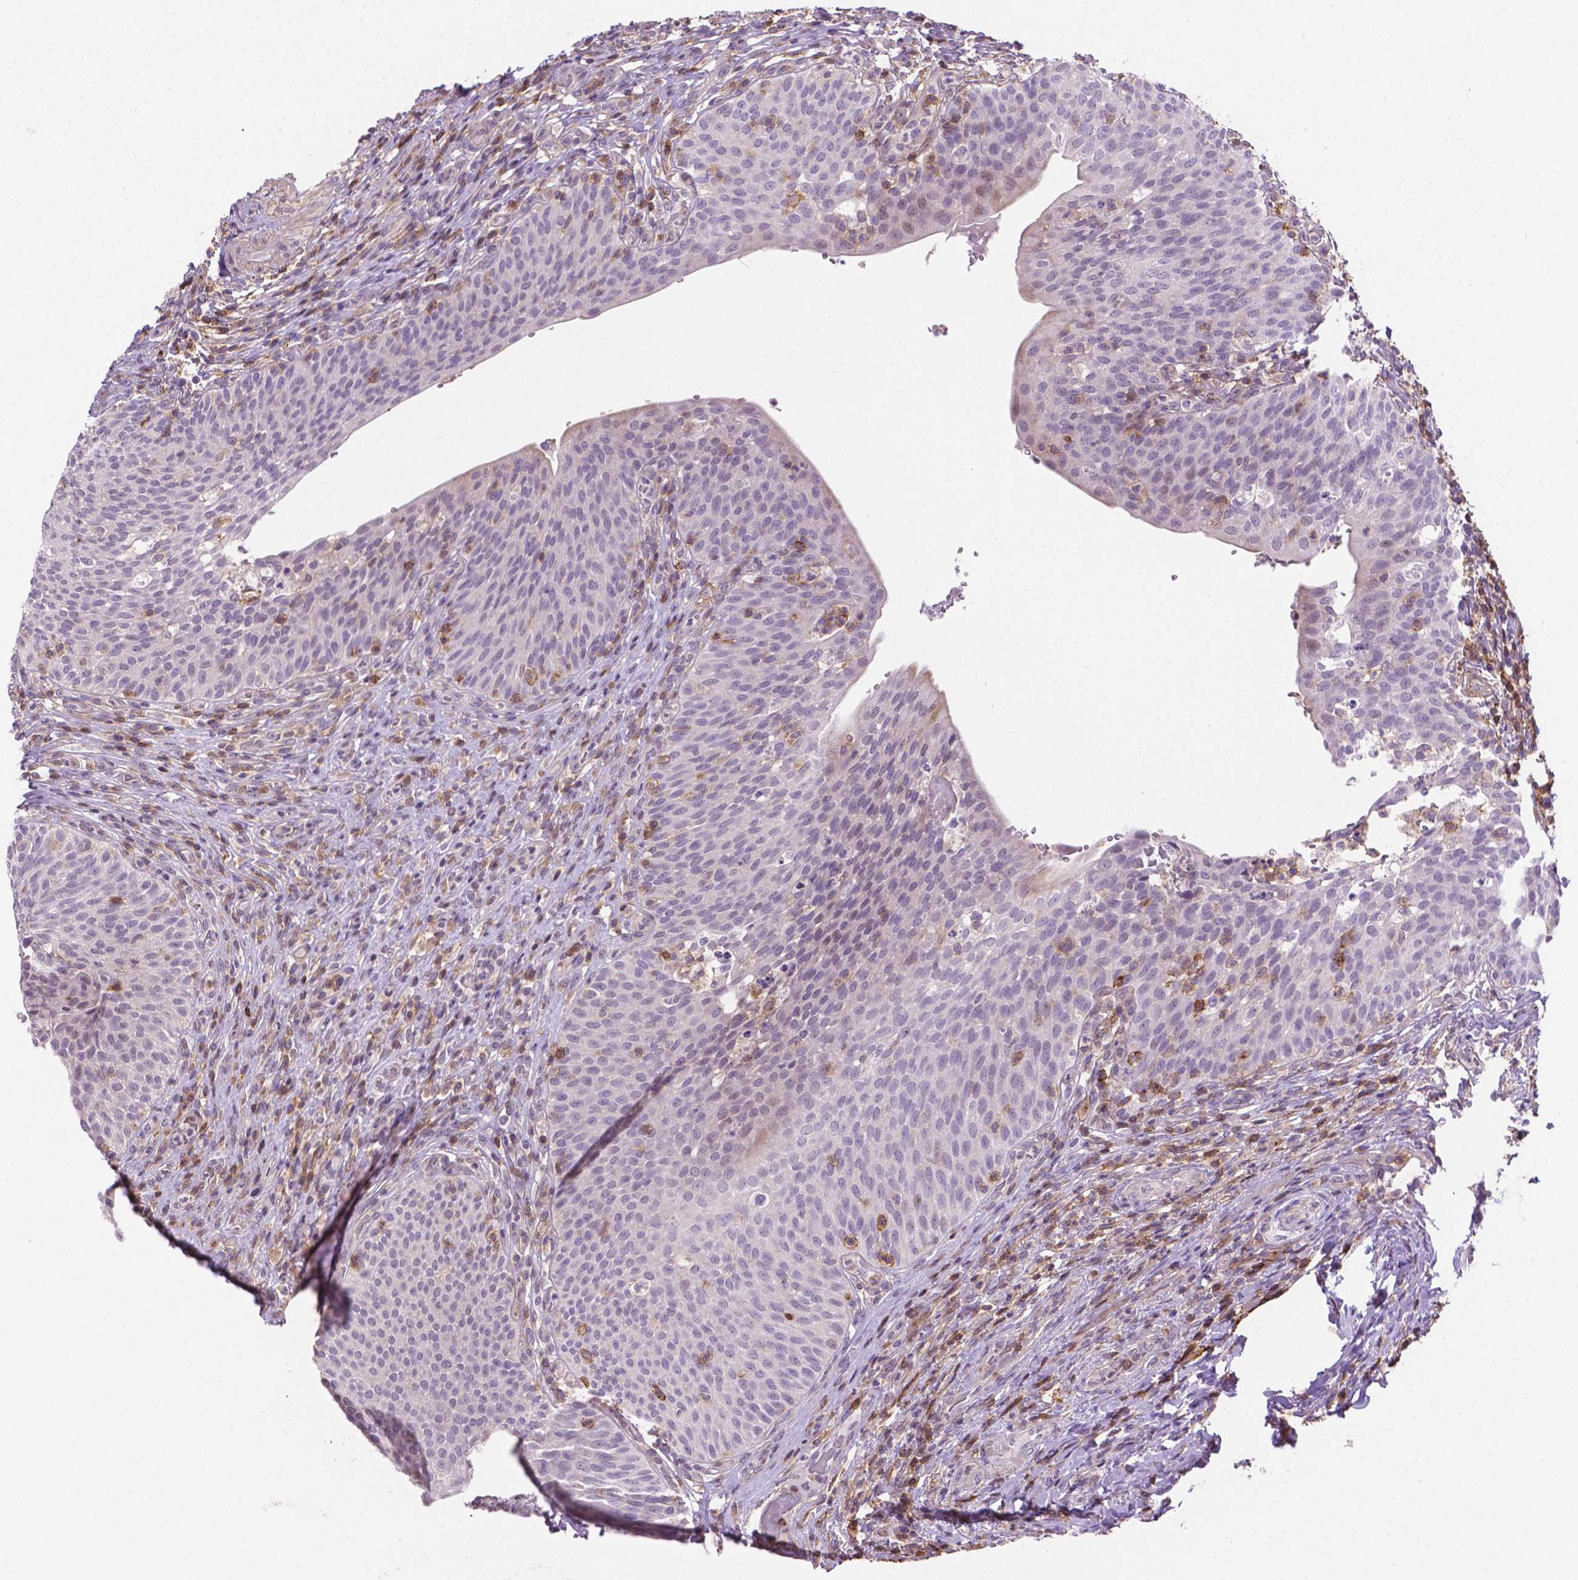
{"staining": {"intensity": "negative", "quantity": "none", "location": "none"}, "tissue": "urinary bladder", "cell_type": "Urothelial cells", "image_type": "normal", "snomed": [{"axis": "morphology", "description": "Normal tissue, NOS"}, {"axis": "topography", "description": "Urinary bladder"}, {"axis": "topography", "description": "Peripheral nerve tissue"}], "caption": "Urinary bladder stained for a protein using immunohistochemistry (IHC) displays no expression urothelial cells.", "gene": "ACAD10", "patient": {"sex": "male", "age": 66}}